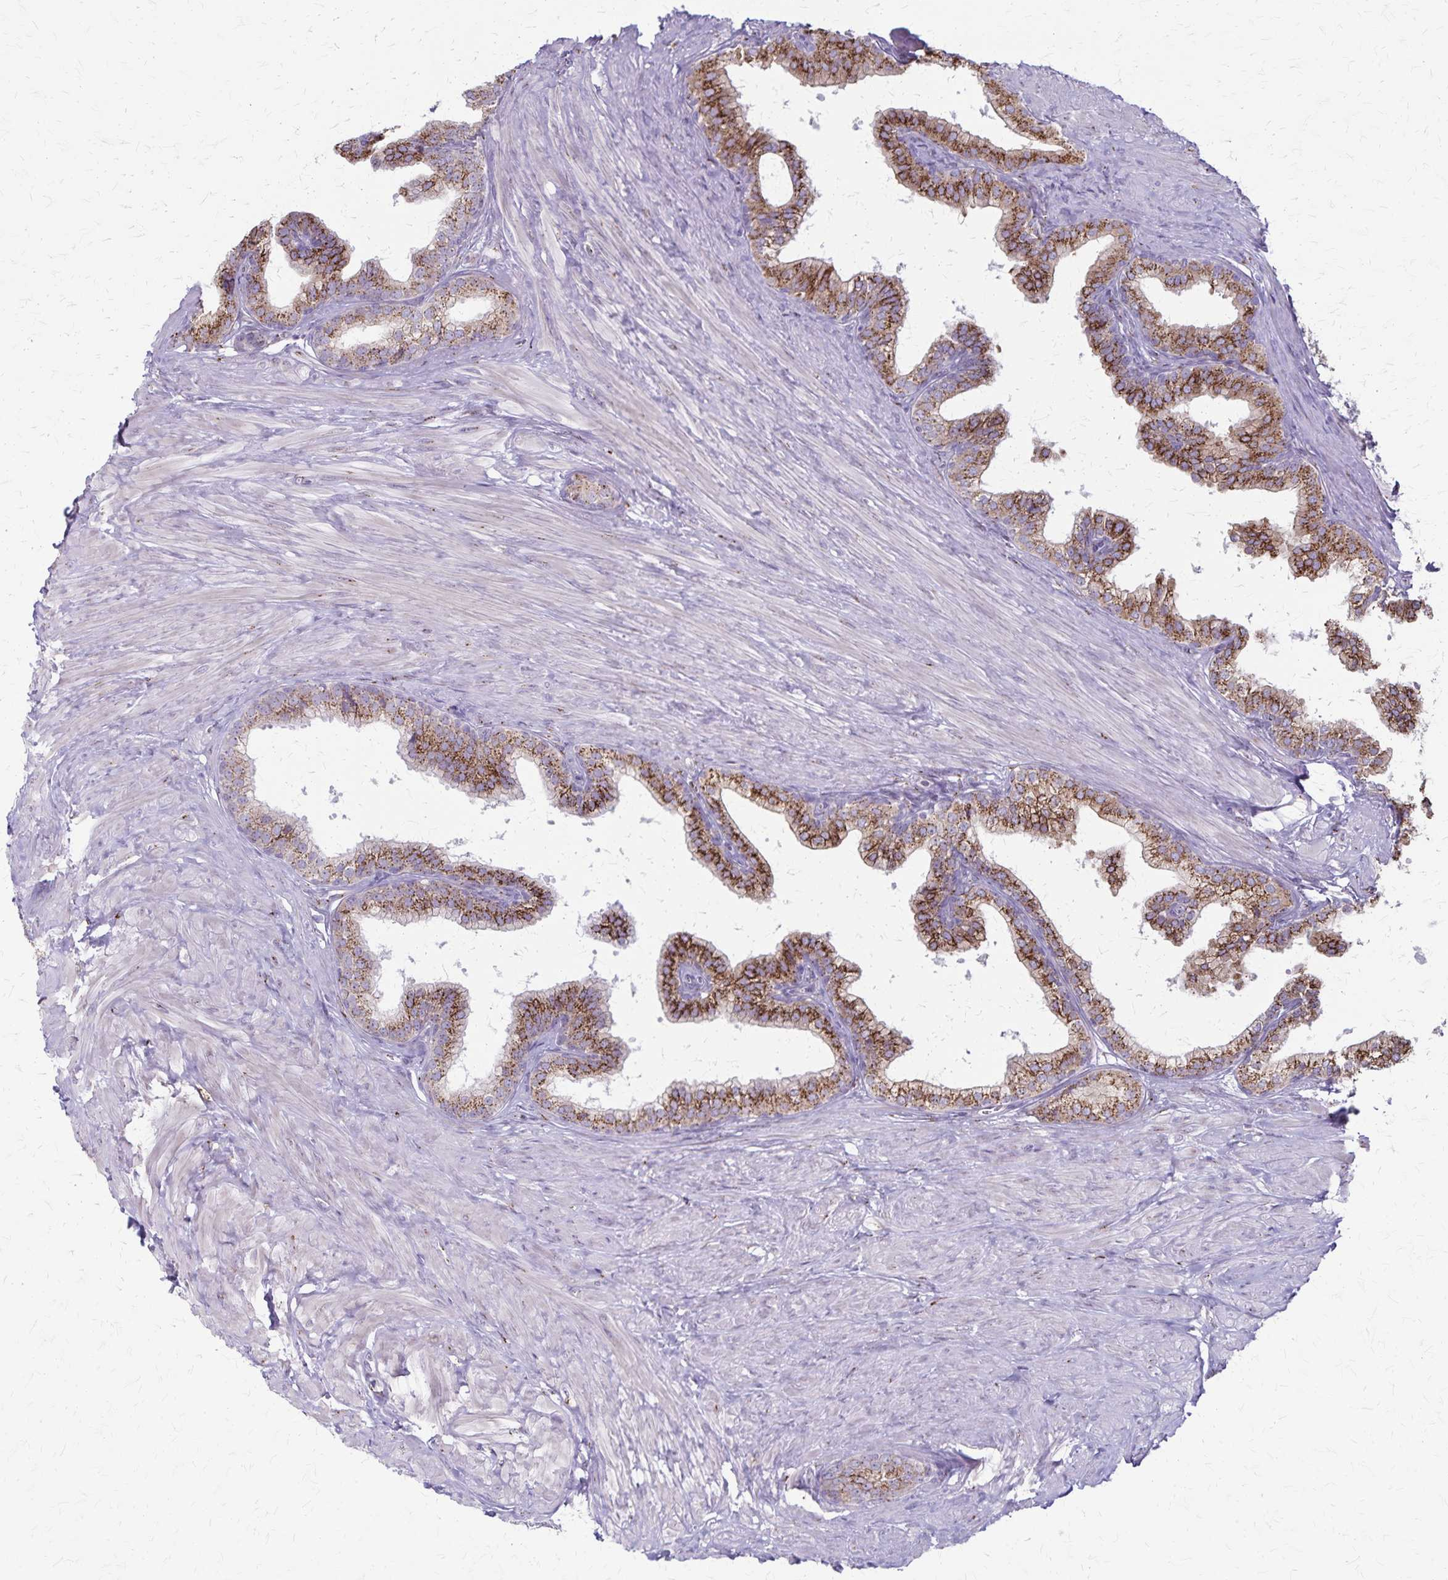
{"staining": {"intensity": "strong", "quantity": ">75%", "location": "cytoplasmic/membranous"}, "tissue": "prostate", "cell_type": "Glandular cells", "image_type": "normal", "snomed": [{"axis": "morphology", "description": "Normal tissue, NOS"}, {"axis": "topography", "description": "Prostate"}, {"axis": "topography", "description": "Peripheral nerve tissue"}], "caption": "High-magnification brightfield microscopy of normal prostate stained with DAB (3,3'-diaminobenzidine) (brown) and counterstained with hematoxylin (blue). glandular cells exhibit strong cytoplasmic/membranous staining is seen in about>75% of cells.", "gene": "MCFD2", "patient": {"sex": "male", "age": 55}}